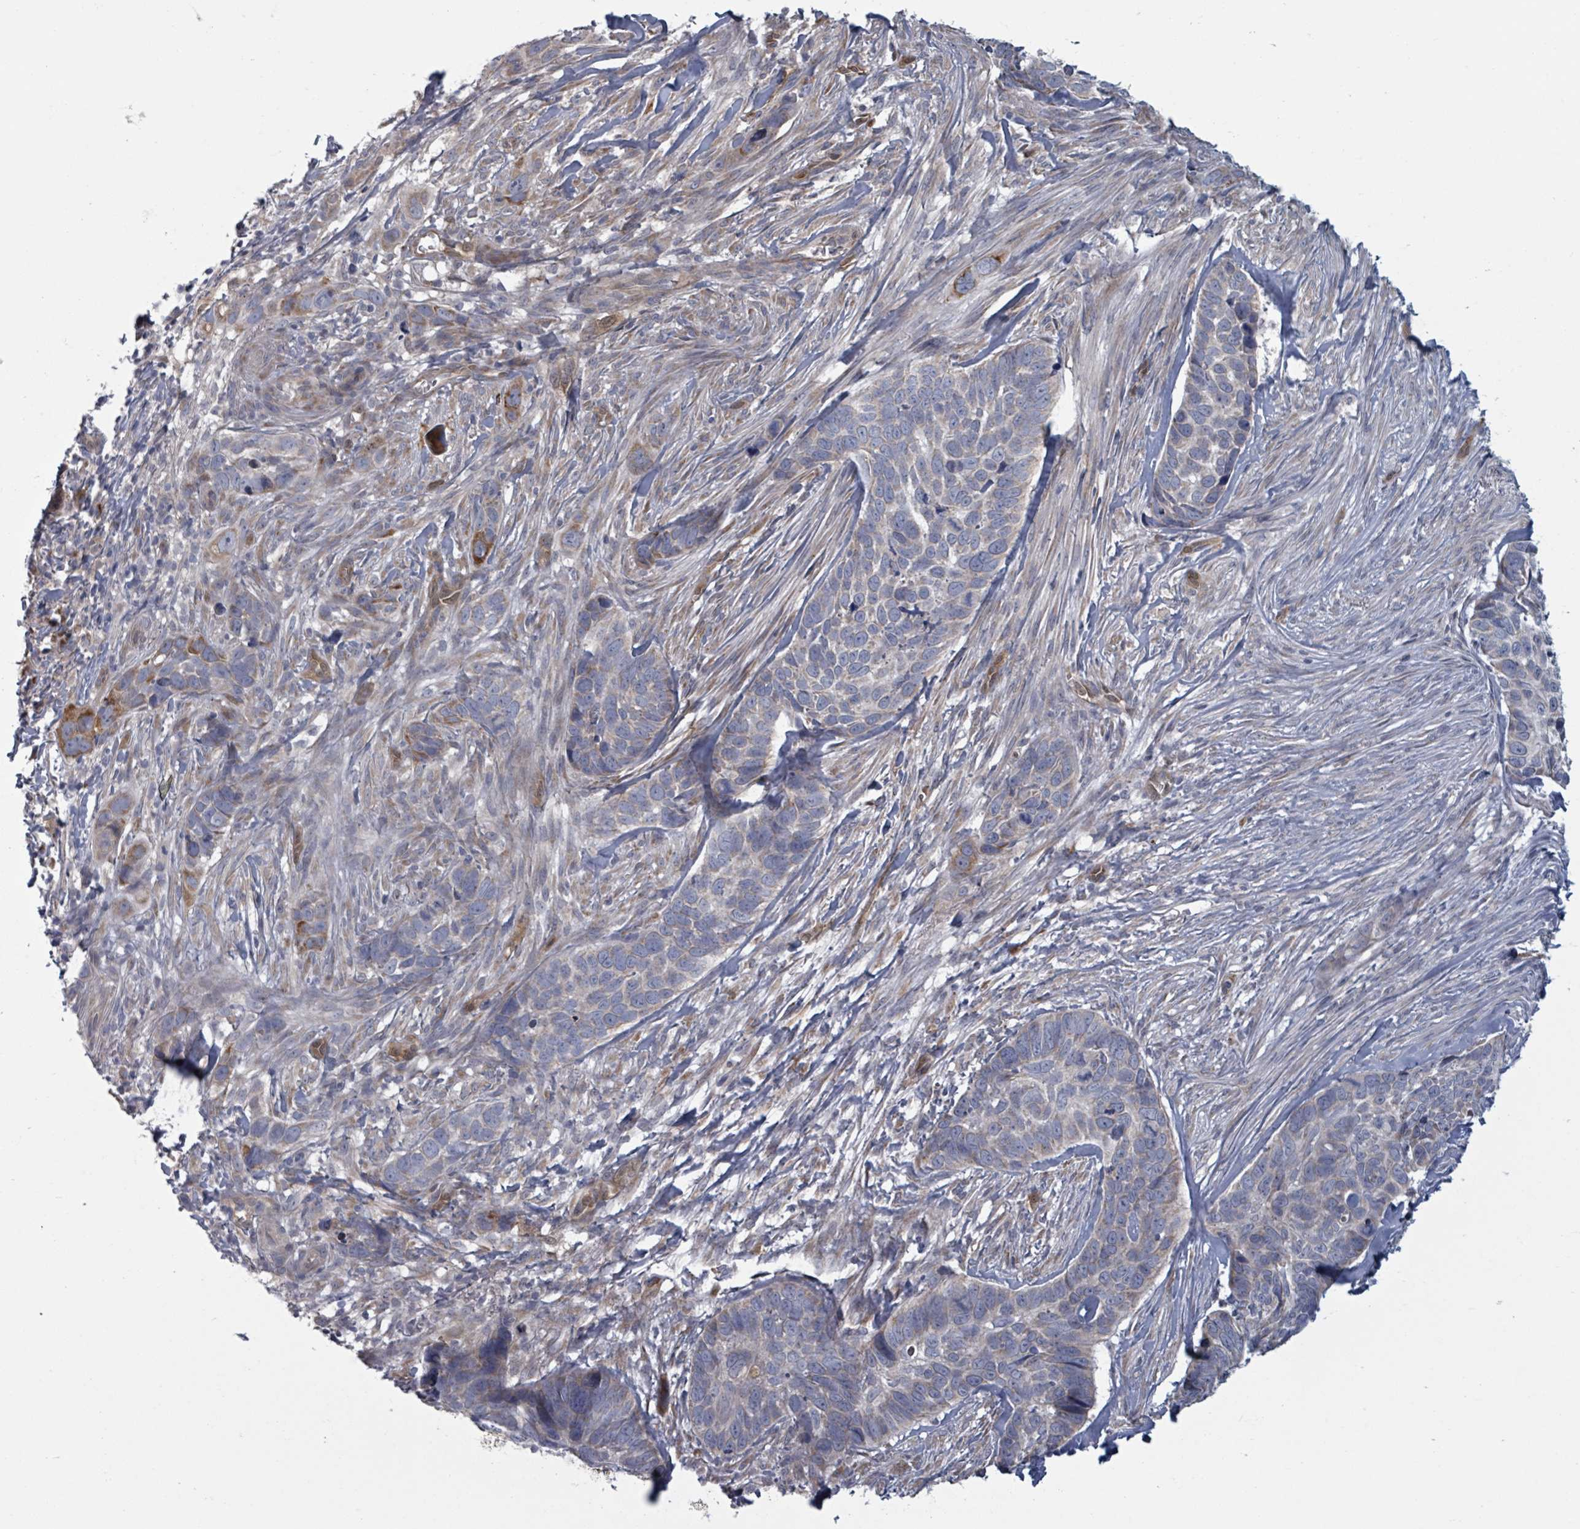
{"staining": {"intensity": "weak", "quantity": "25%-75%", "location": "cytoplasmic/membranous"}, "tissue": "skin cancer", "cell_type": "Tumor cells", "image_type": "cancer", "snomed": [{"axis": "morphology", "description": "Basal cell carcinoma"}, {"axis": "topography", "description": "Skin"}], "caption": "High-power microscopy captured an immunohistochemistry photomicrograph of skin cancer (basal cell carcinoma), revealing weak cytoplasmic/membranous positivity in approximately 25%-75% of tumor cells. Nuclei are stained in blue.", "gene": "FKBP1A", "patient": {"sex": "female", "age": 82}}